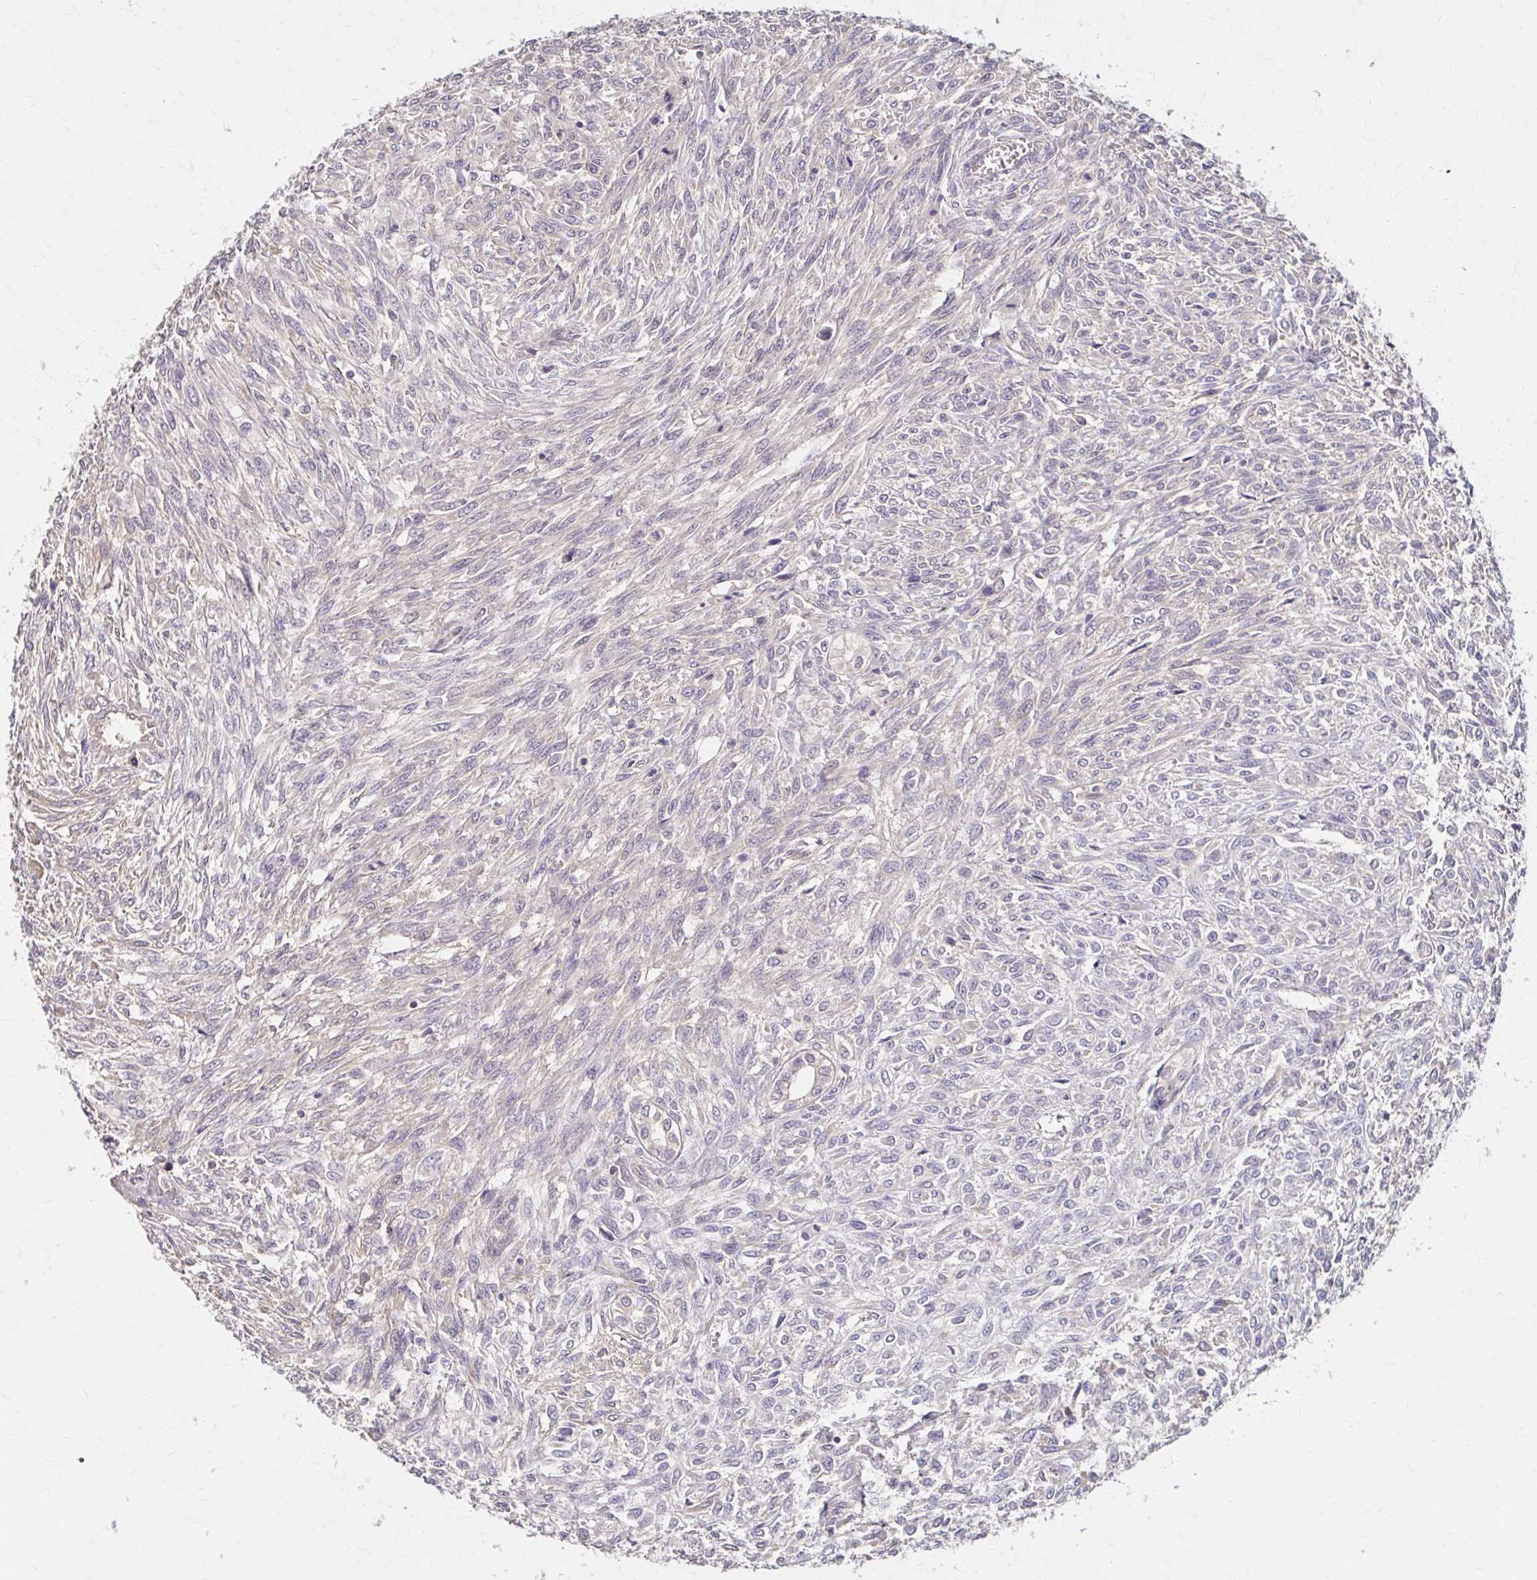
{"staining": {"intensity": "negative", "quantity": "none", "location": "none"}, "tissue": "renal cancer", "cell_type": "Tumor cells", "image_type": "cancer", "snomed": [{"axis": "morphology", "description": "Adenocarcinoma, NOS"}, {"axis": "topography", "description": "Kidney"}], "caption": "Tumor cells show no significant expression in renal cancer (adenocarcinoma).", "gene": "HMGCS2", "patient": {"sex": "male", "age": 58}}